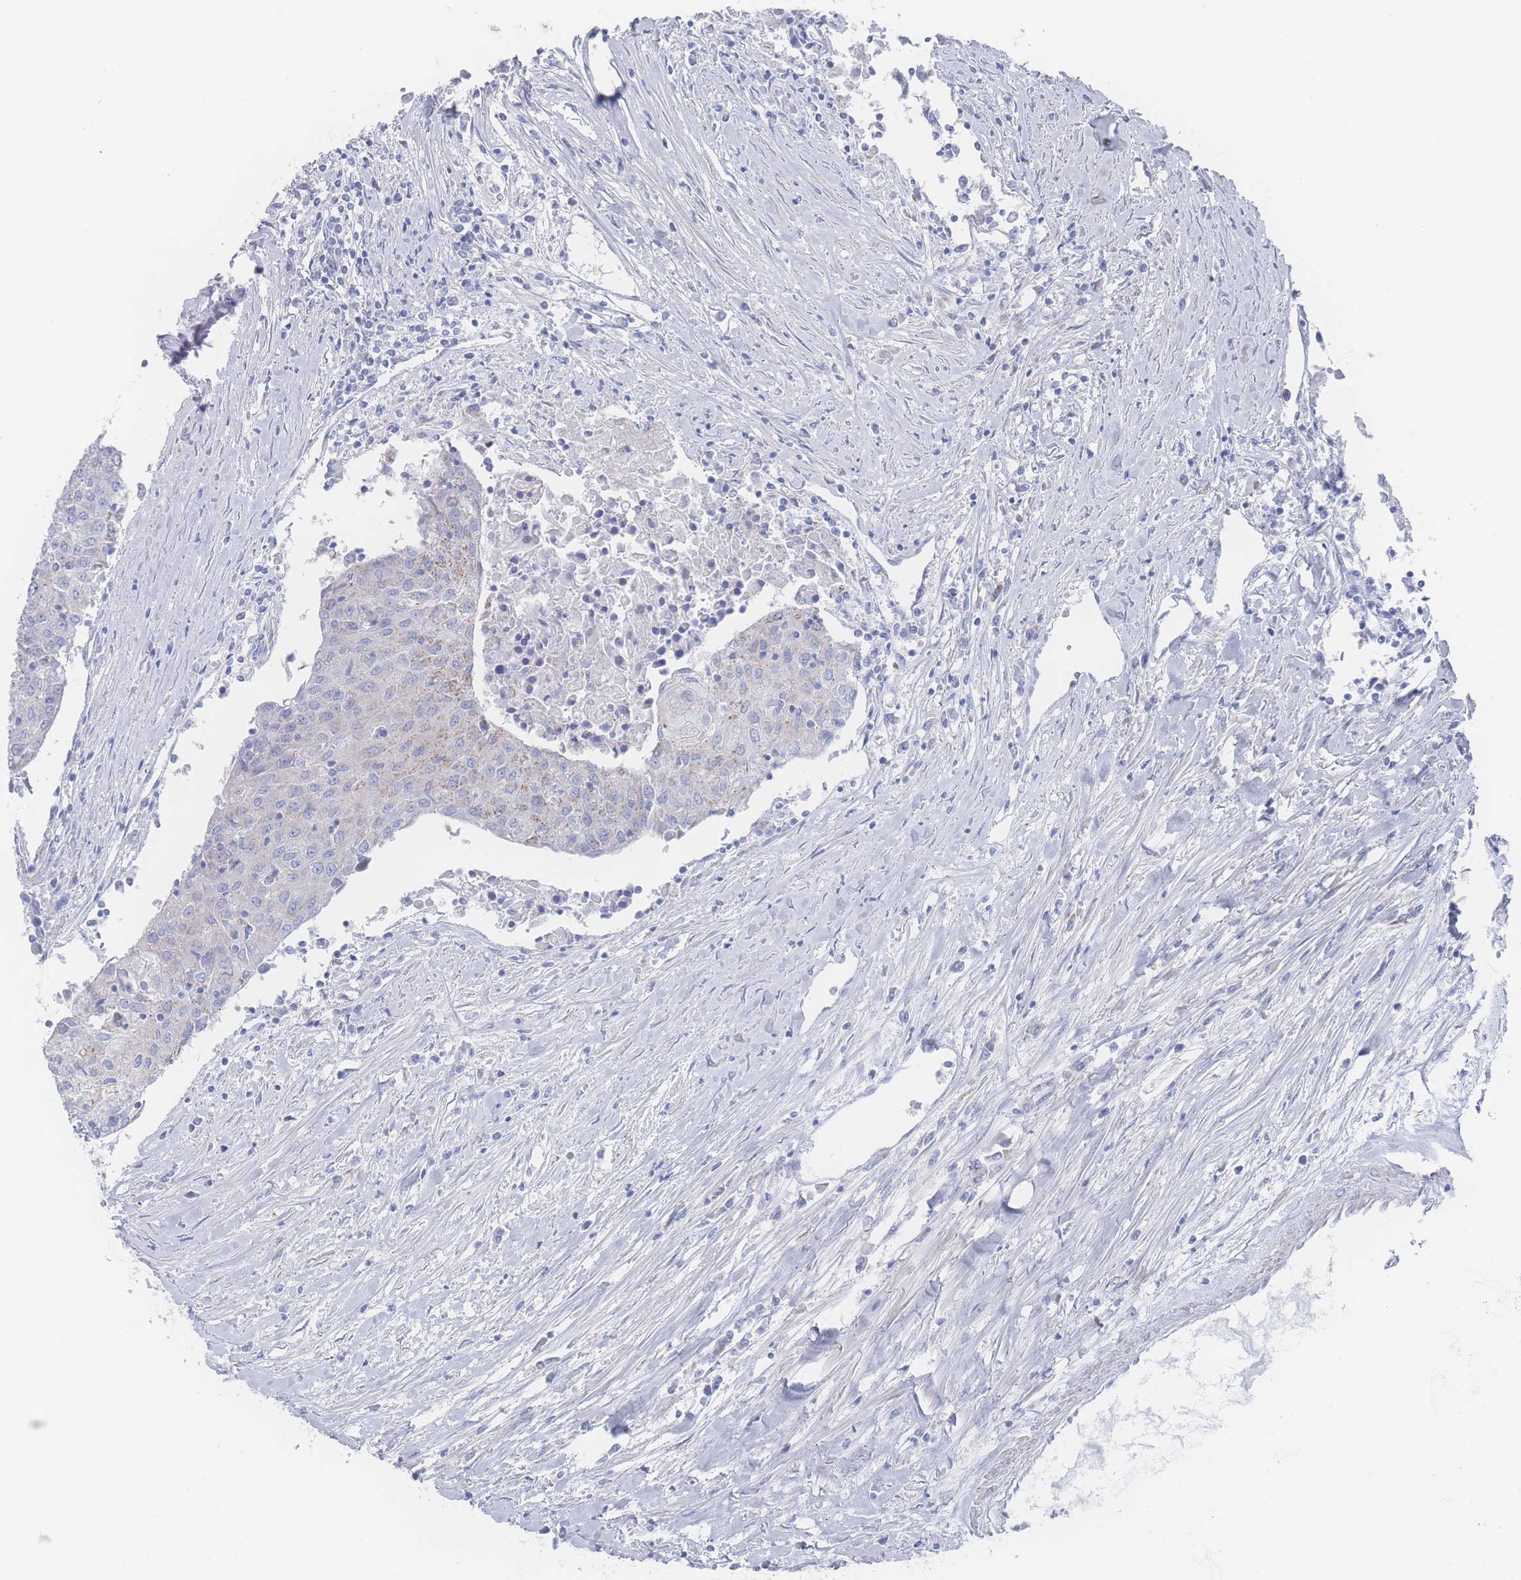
{"staining": {"intensity": "moderate", "quantity": "<25%", "location": "cytoplasmic/membranous"}, "tissue": "urothelial cancer", "cell_type": "Tumor cells", "image_type": "cancer", "snomed": [{"axis": "morphology", "description": "Urothelial carcinoma, High grade"}, {"axis": "topography", "description": "Urinary bladder"}], "caption": "Immunohistochemistry (IHC) of human urothelial cancer displays low levels of moderate cytoplasmic/membranous expression in about <25% of tumor cells. The staining is performed using DAB brown chromogen to label protein expression. The nuclei are counter-stained blue using hematoxylin.", "gene": "SNPH", "patient": {"sex": "female", "age": 85}}